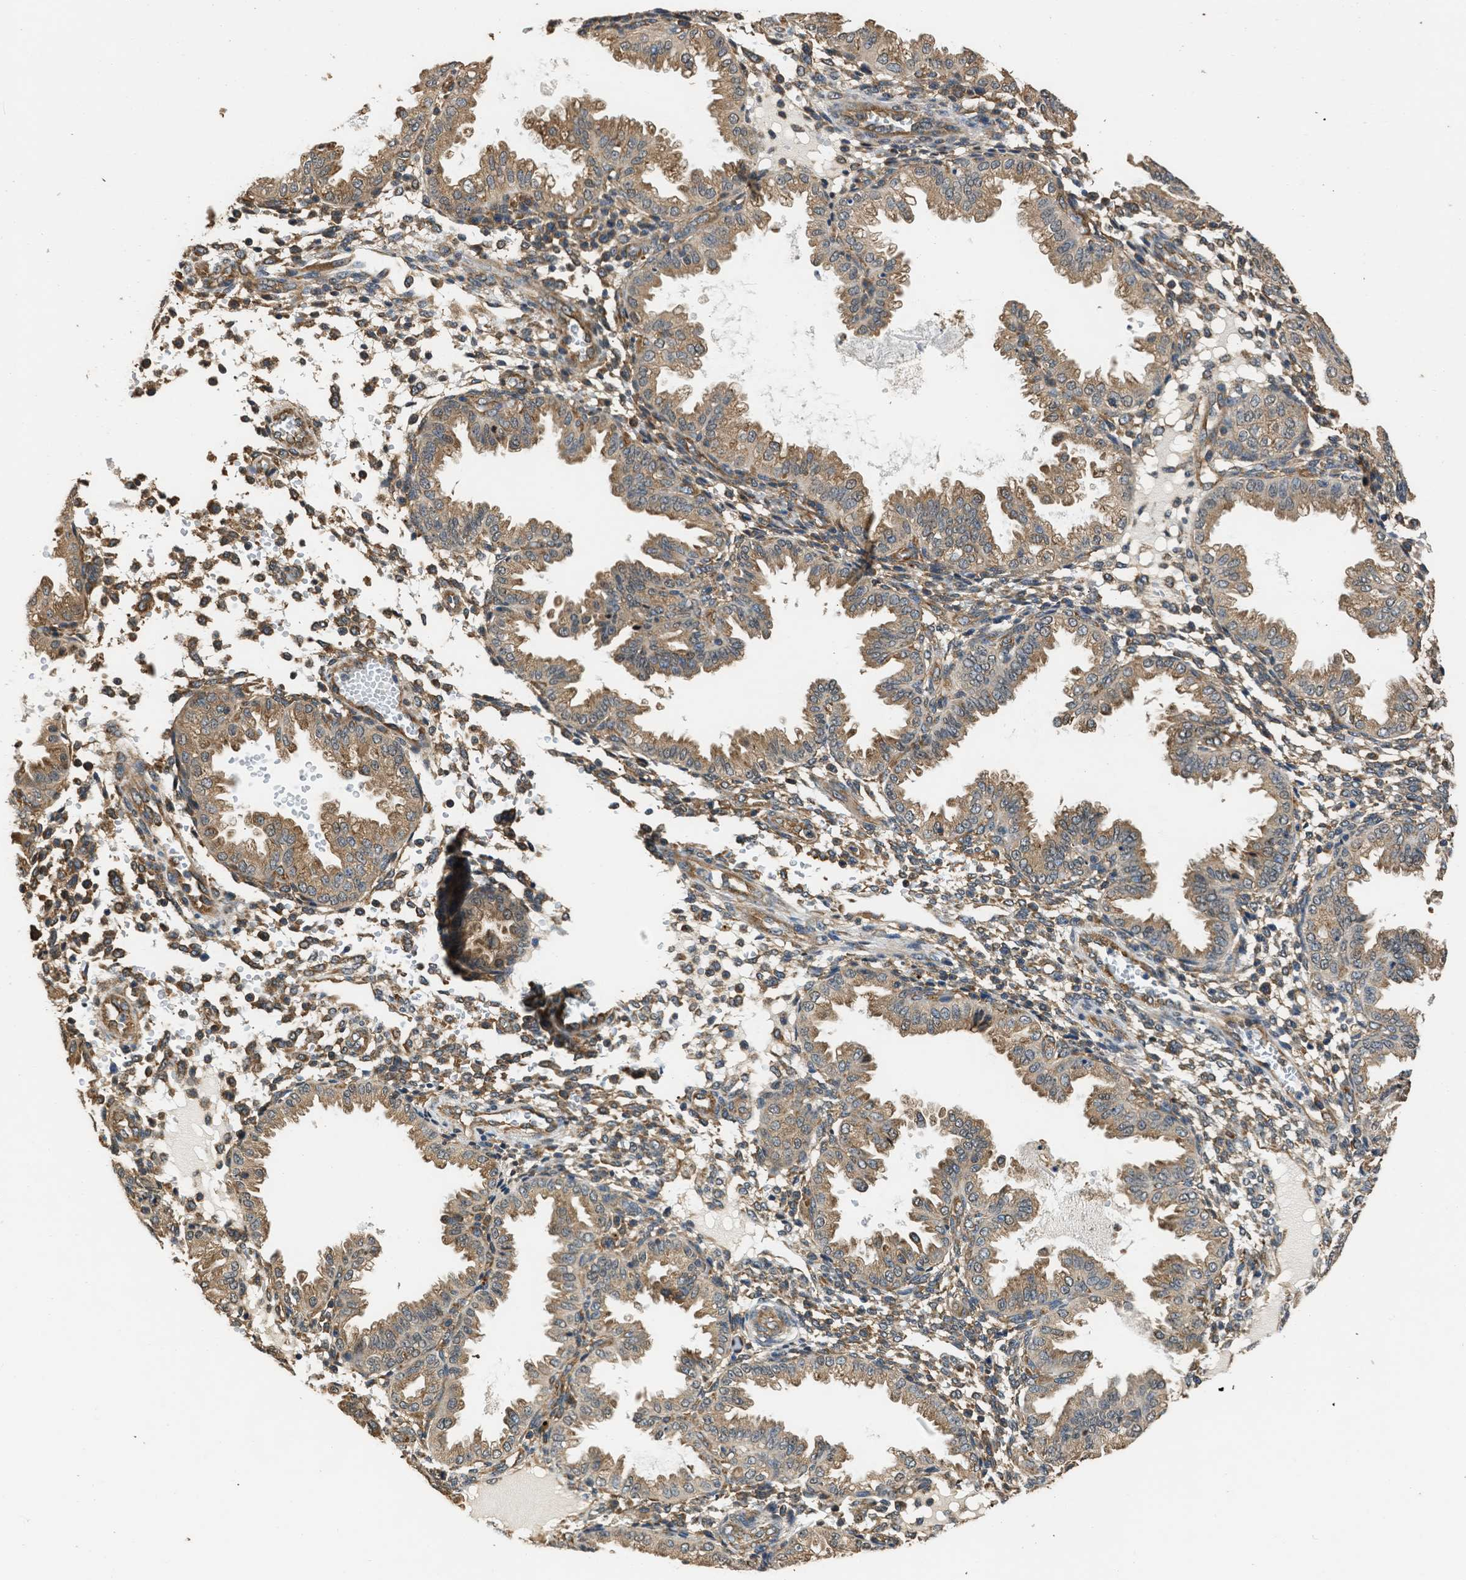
{"staining": {"intensity": "moderate", "quantity": "25%-75%", "location": "cytoplasmic/membranous"}, "tissue": "endometrium", "cell_type": "Cells in endometrial stroma", "image_type": "normal", "snomed": [{"axis": "morphology", "description": "Normal tissue, NOS"}, {"axis": "topography", "description": "Endometrium"}], "caption": "IHC staining of benign endometrium, which shows medium levels of moderate cytoplasmic/membranous expression in about 25%-75% of cells in endometrial stroma indicating moderate cytoplasmic/membranous protein staining. The staining was performed using DAB (3,3'-diaminobenzidine) (brown) for protein detection and nuclei were counterstained in hematoxylin (blue).", "gene": "SLC36A4", "patient": {"sex": "female", "age": 33}}